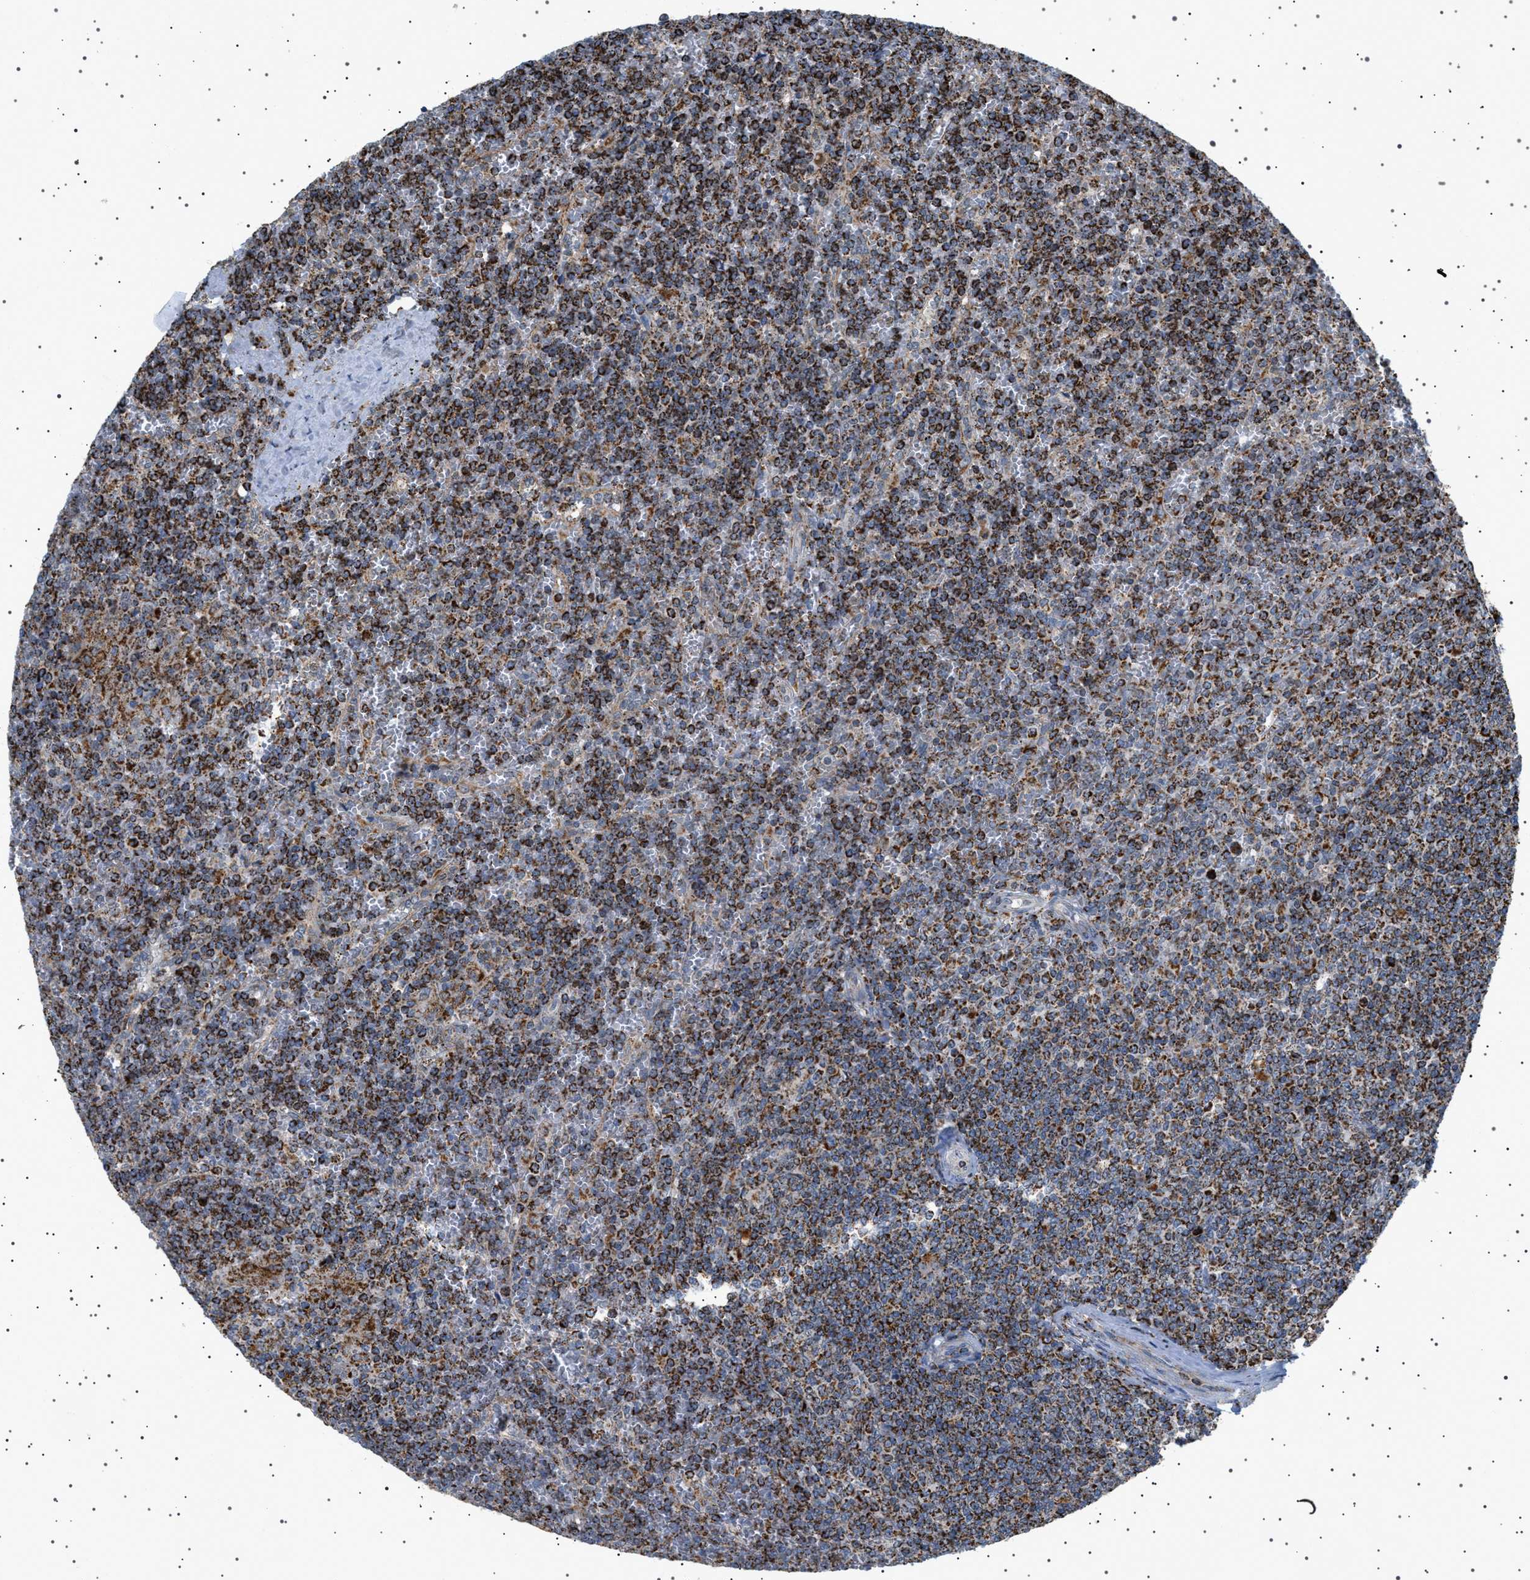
{"staining": {"intensity": "strong", "quantity": ">75%", "location": "cytoplasmic/membranous"}, "tissue": "lymphoma", "cell_type": "Tumor cells", "image_type": "cancer", "snomed": [{"axis": "morphology", "description": "Malignant lymphoma, non-Hodgkin's type, Low grade"}, {"axis": "topography", "description": "Spleen"}], "caption": "A micrograph of lymphoma stained for a protein displays strong cytoplasmic/membranous brown staining in tumor cells.", "gene": "UBXN8", "patient": {"sex": "female", "age": 19}}